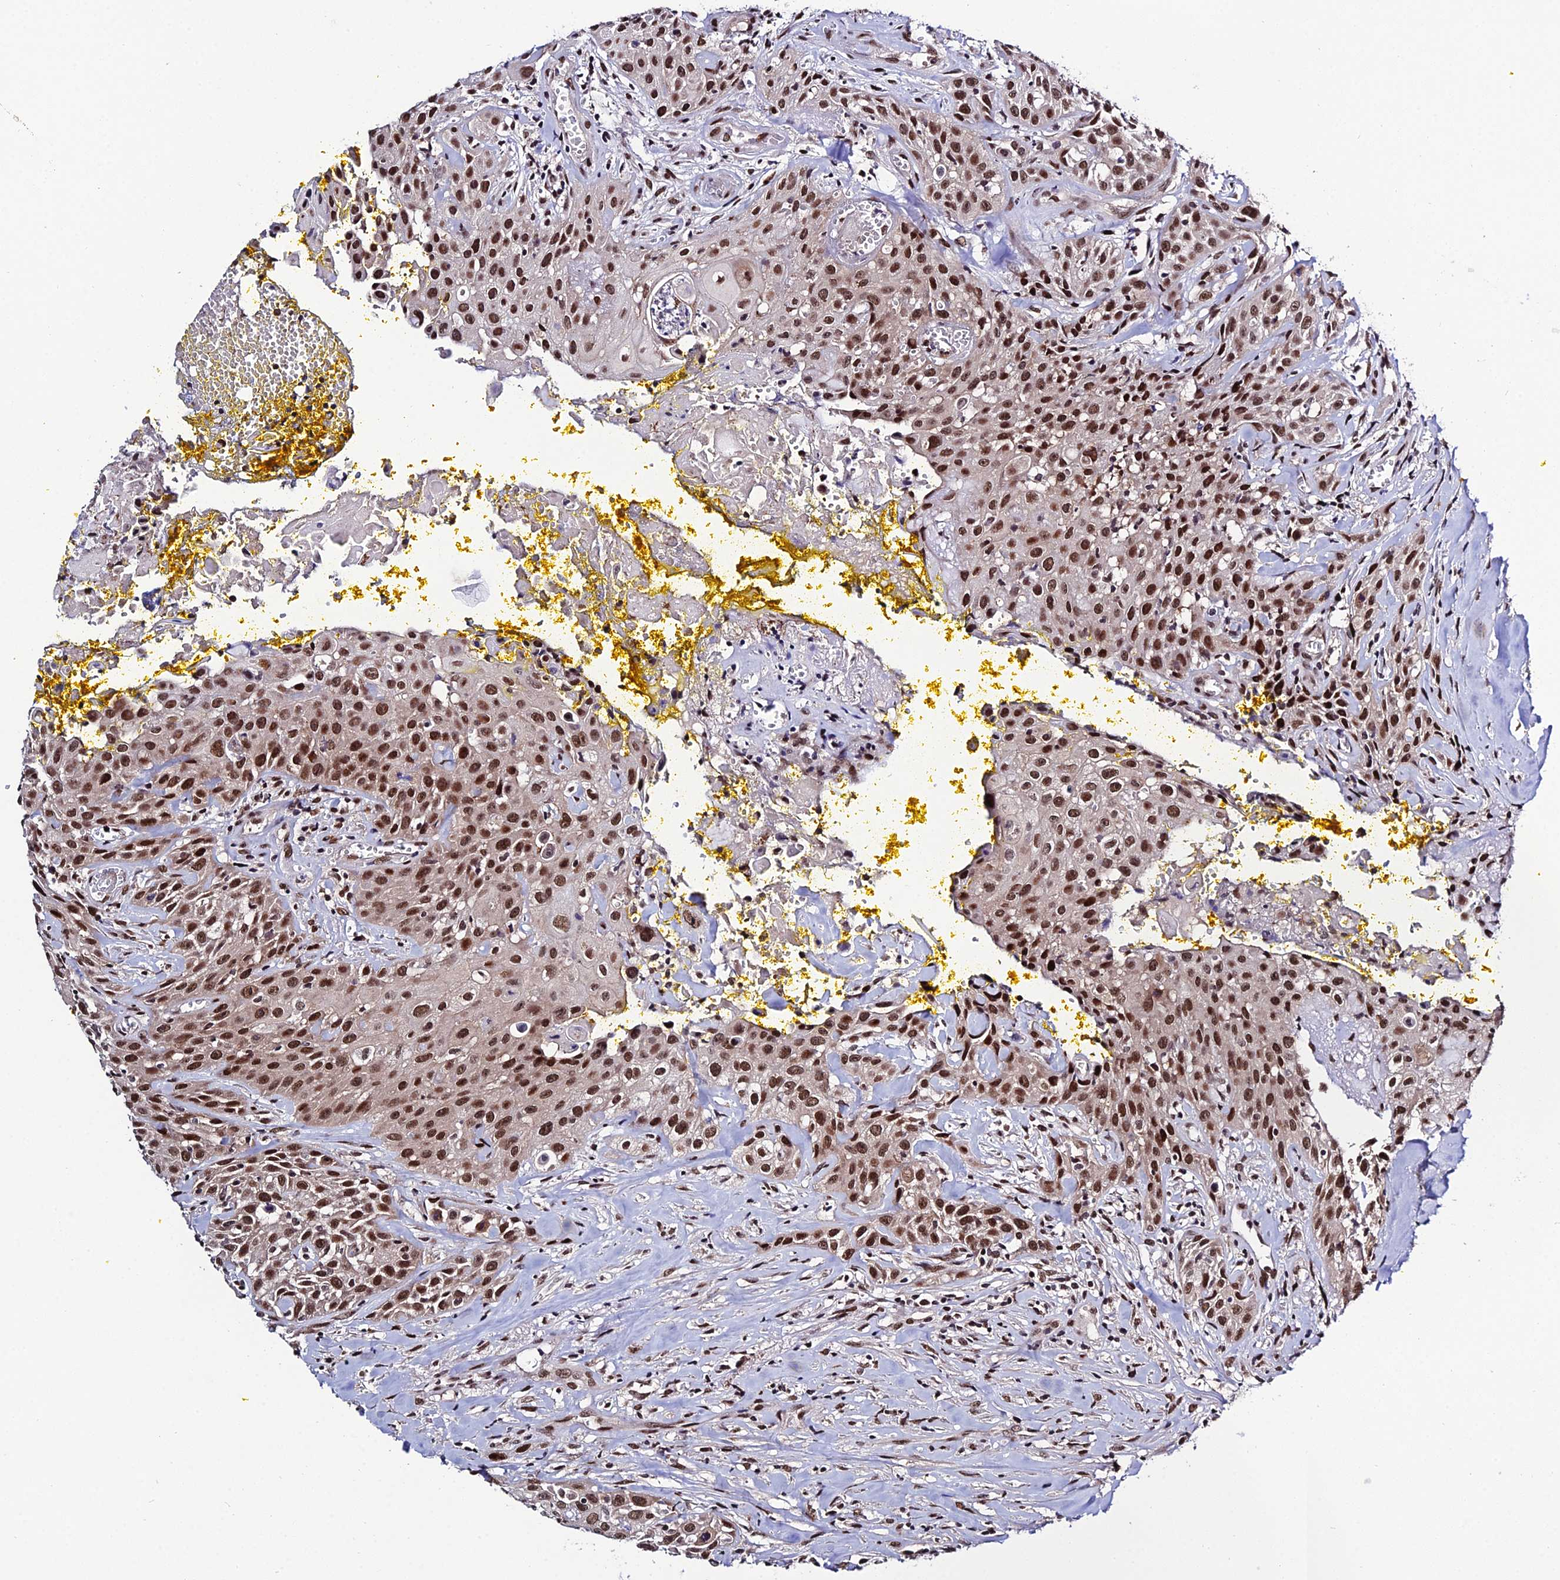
{"staining": {"intensity": "strong", "quantity": "25%-75%", "location": "nuclear"}, "tissue": "head and neck cancer", "cell_type": "Tumor cells", "image_type": "cancer", "snomed": [{"axis": "morphology", "description": "Squamous cell carcinoma, NOS"}, {"axis": "topography", "description": "Oral tissue"}, {"axis": "topography", "description": "Head-Neck"}], "caption": "An IHC histopathology image of tumor tissue is shown. Protein staining in brown shows strong nuclear positivity in head and neck squamous cell carcinoma within tumor cells.", "gene": "SYT15", "patient": {"sex": "female", "age": 82}}